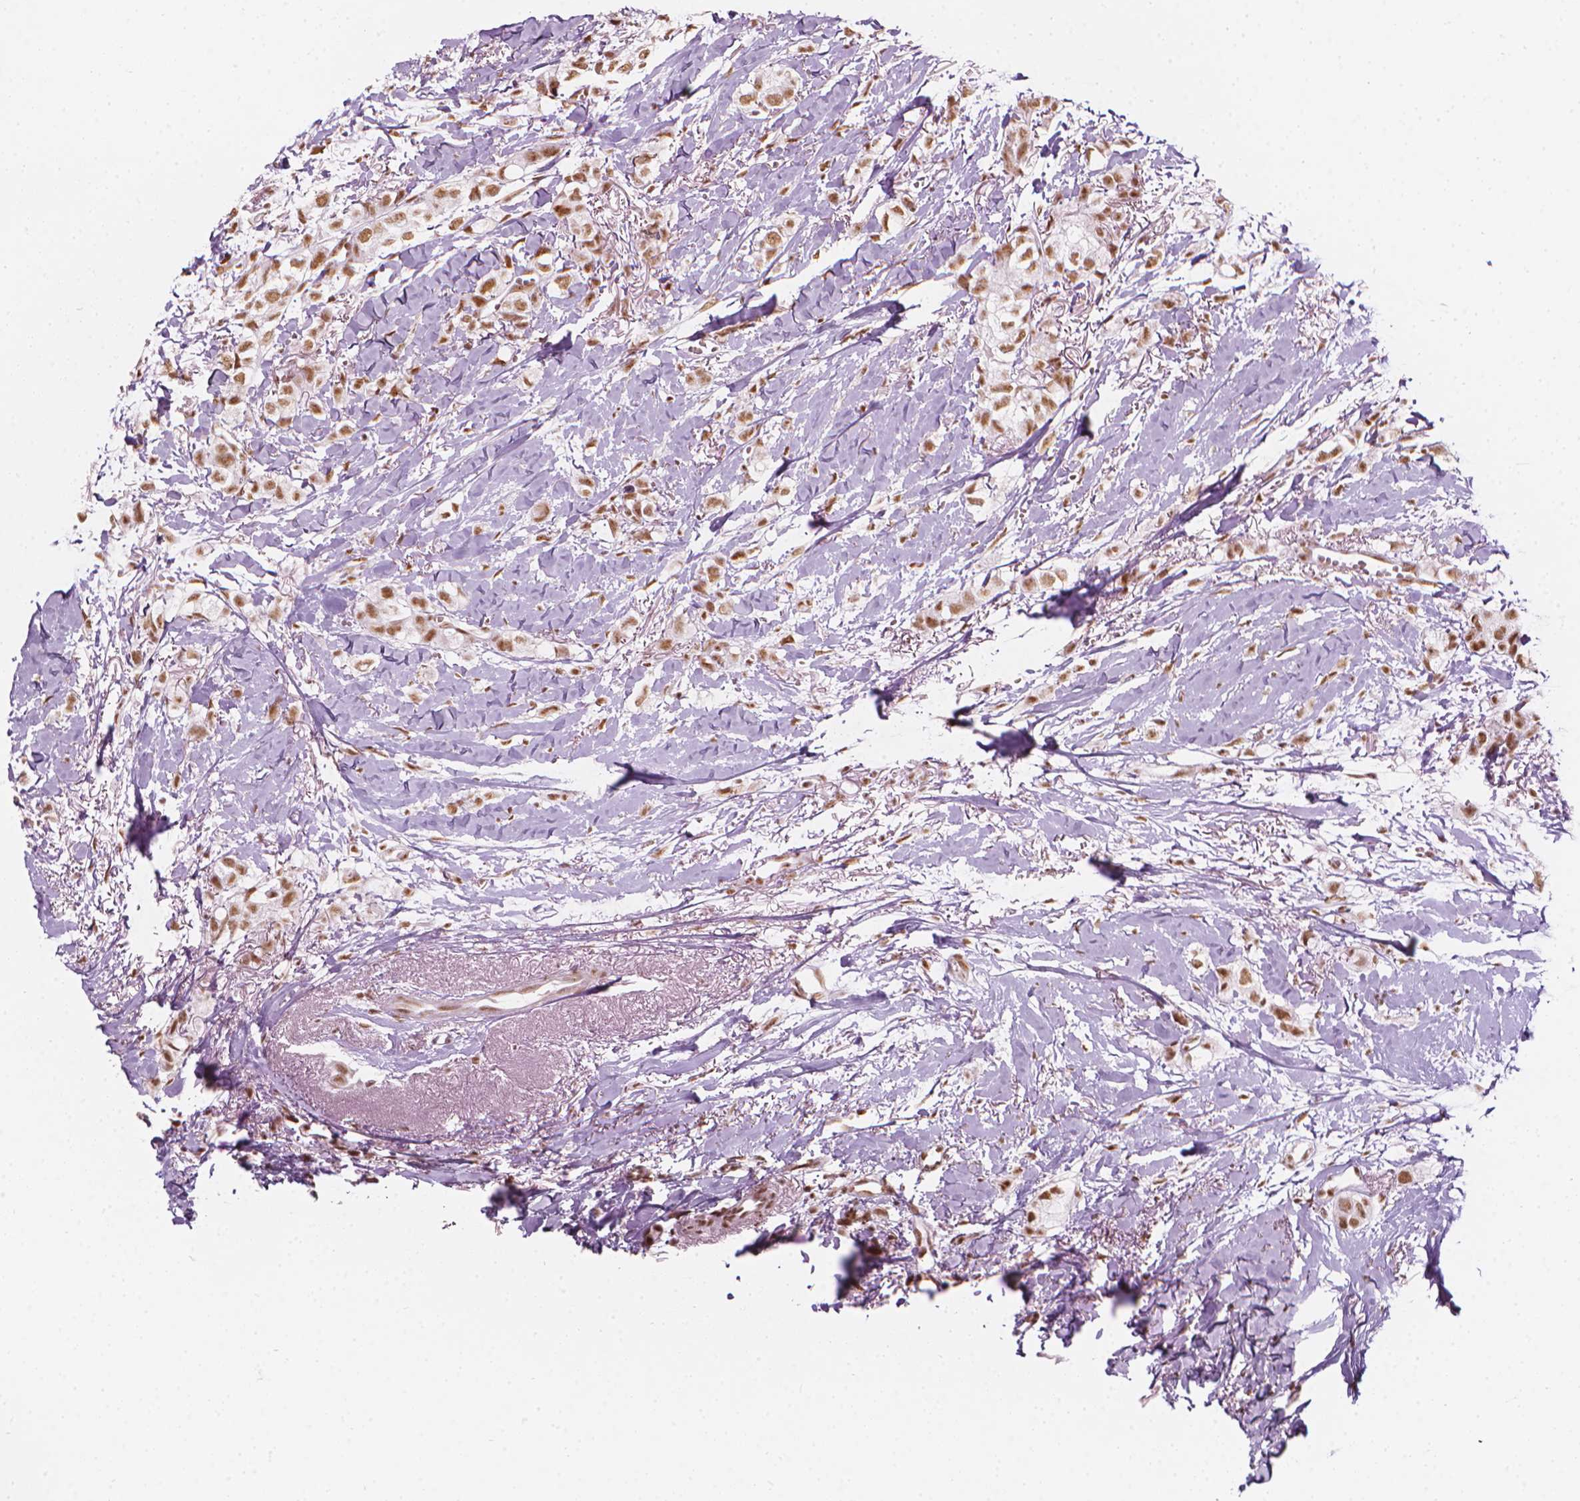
{"staining": {"intensity": "moderate", "quantity": ">75%", "location": "nuclear"}, "tissue": "breast cancer", "cell_type": "Tumor cells", "image_type": "cancer", "snomed": [{"axis": "morphology", "description": "Duct carcinoma"}, {"axis": "topography", "description": "Breast"}], "caption": "This micrograph exhibits immunohistochemistry (IHC) staining of human infiltrating ductal carcinoma (breast), with medium moderate nuclear positivity in approximately >75% of tumor cells.", "gene": "ELF2", "patient": {"sex": "female", "age": 85}}